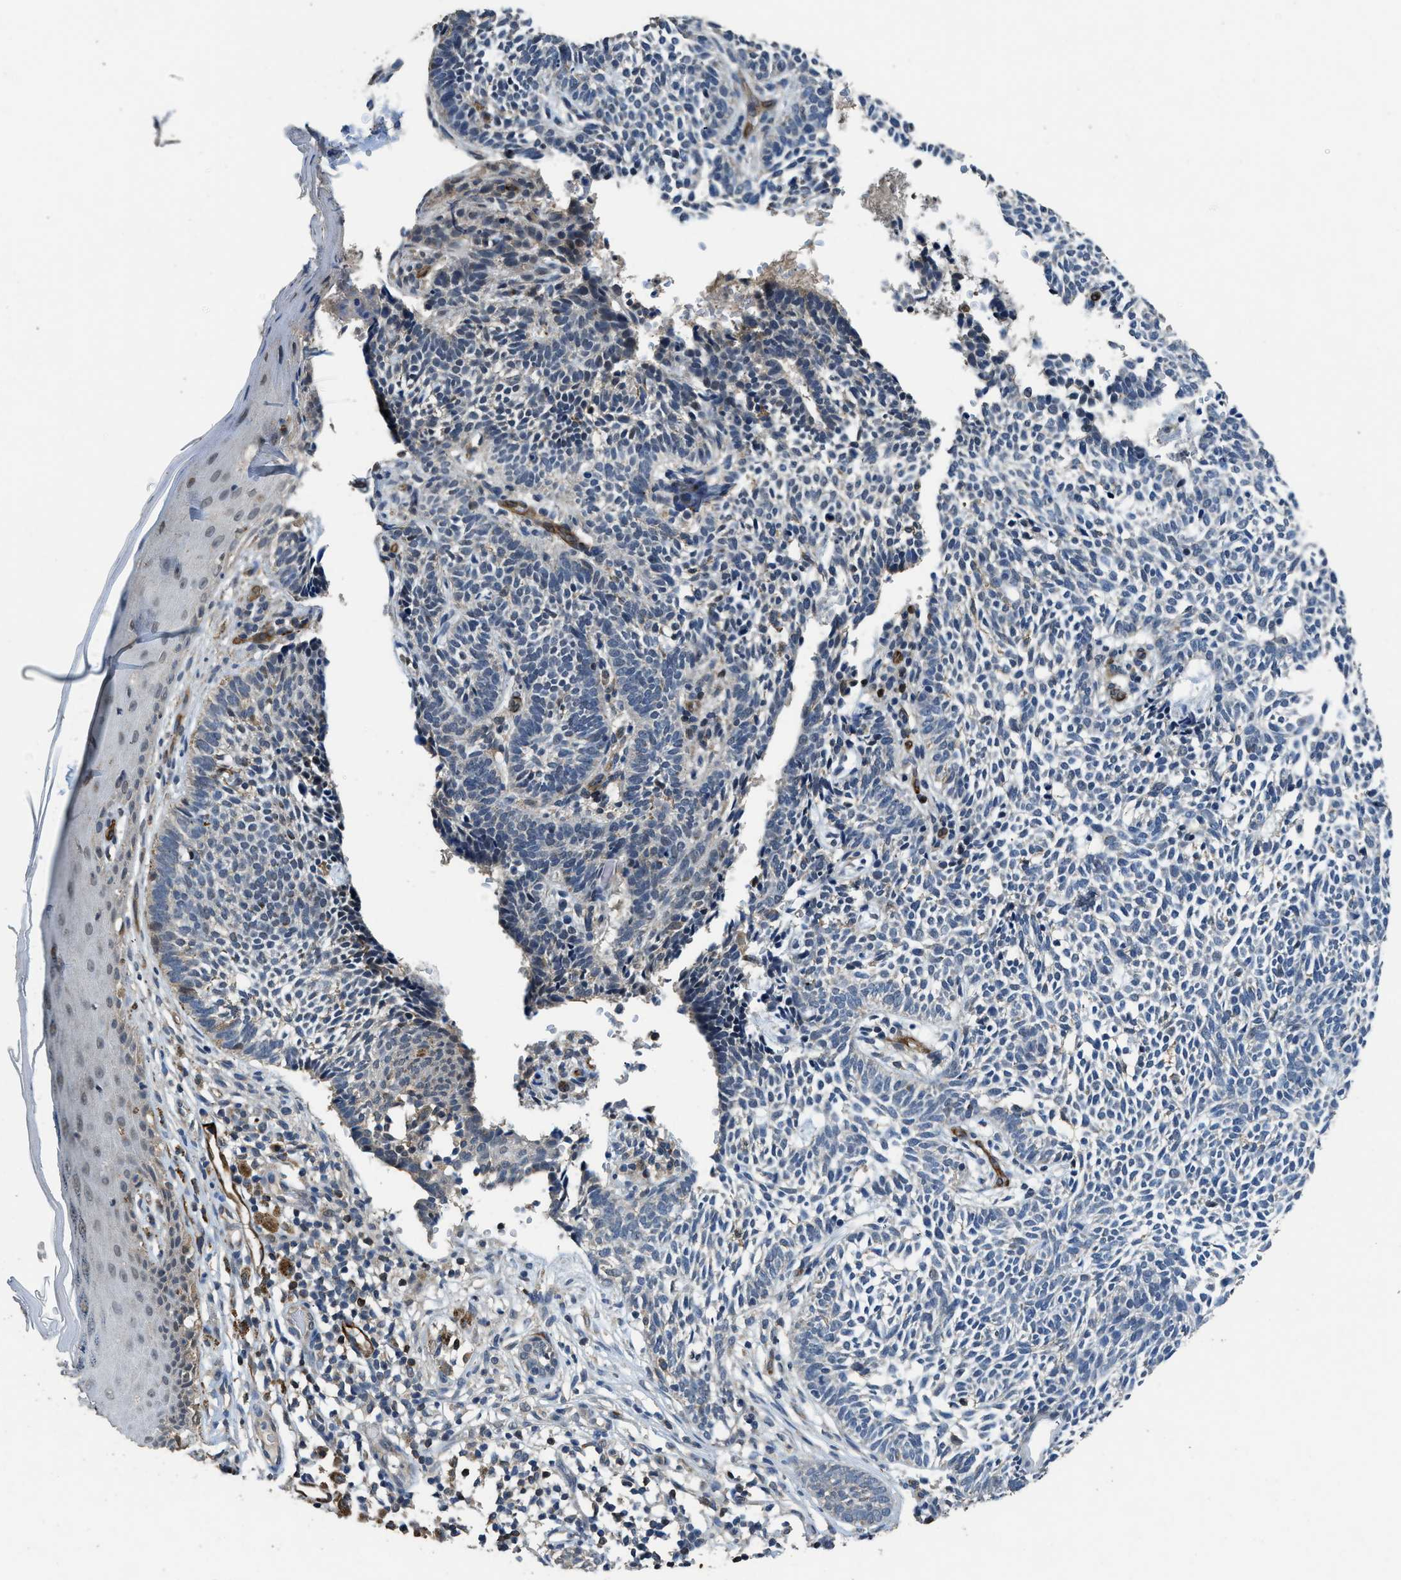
{"staining": {"intensity": "negative", "quantity": "none", "location": "none"}, "tissue": "skin cancer", "cell_type": "Tumor cells", "image_type": "cancer", "snomed": [{"axis": "morphology", "description": "Normal tissue, NOS"}, {"axis": "morphology", "description": "Basal cell carcinoma"}, {"axis": "topography", "description": "Skin"}], "caption": "This is a micrograph of immunohistochemistry (IHC) staining of basal cell carcinoma (skin), which shows no expression in tumor cells. (Immunohistochemistry, brightfield microscopy, high magnification).", "gene": "SYNM", "patient": {"sex": "male", "age": 87}}